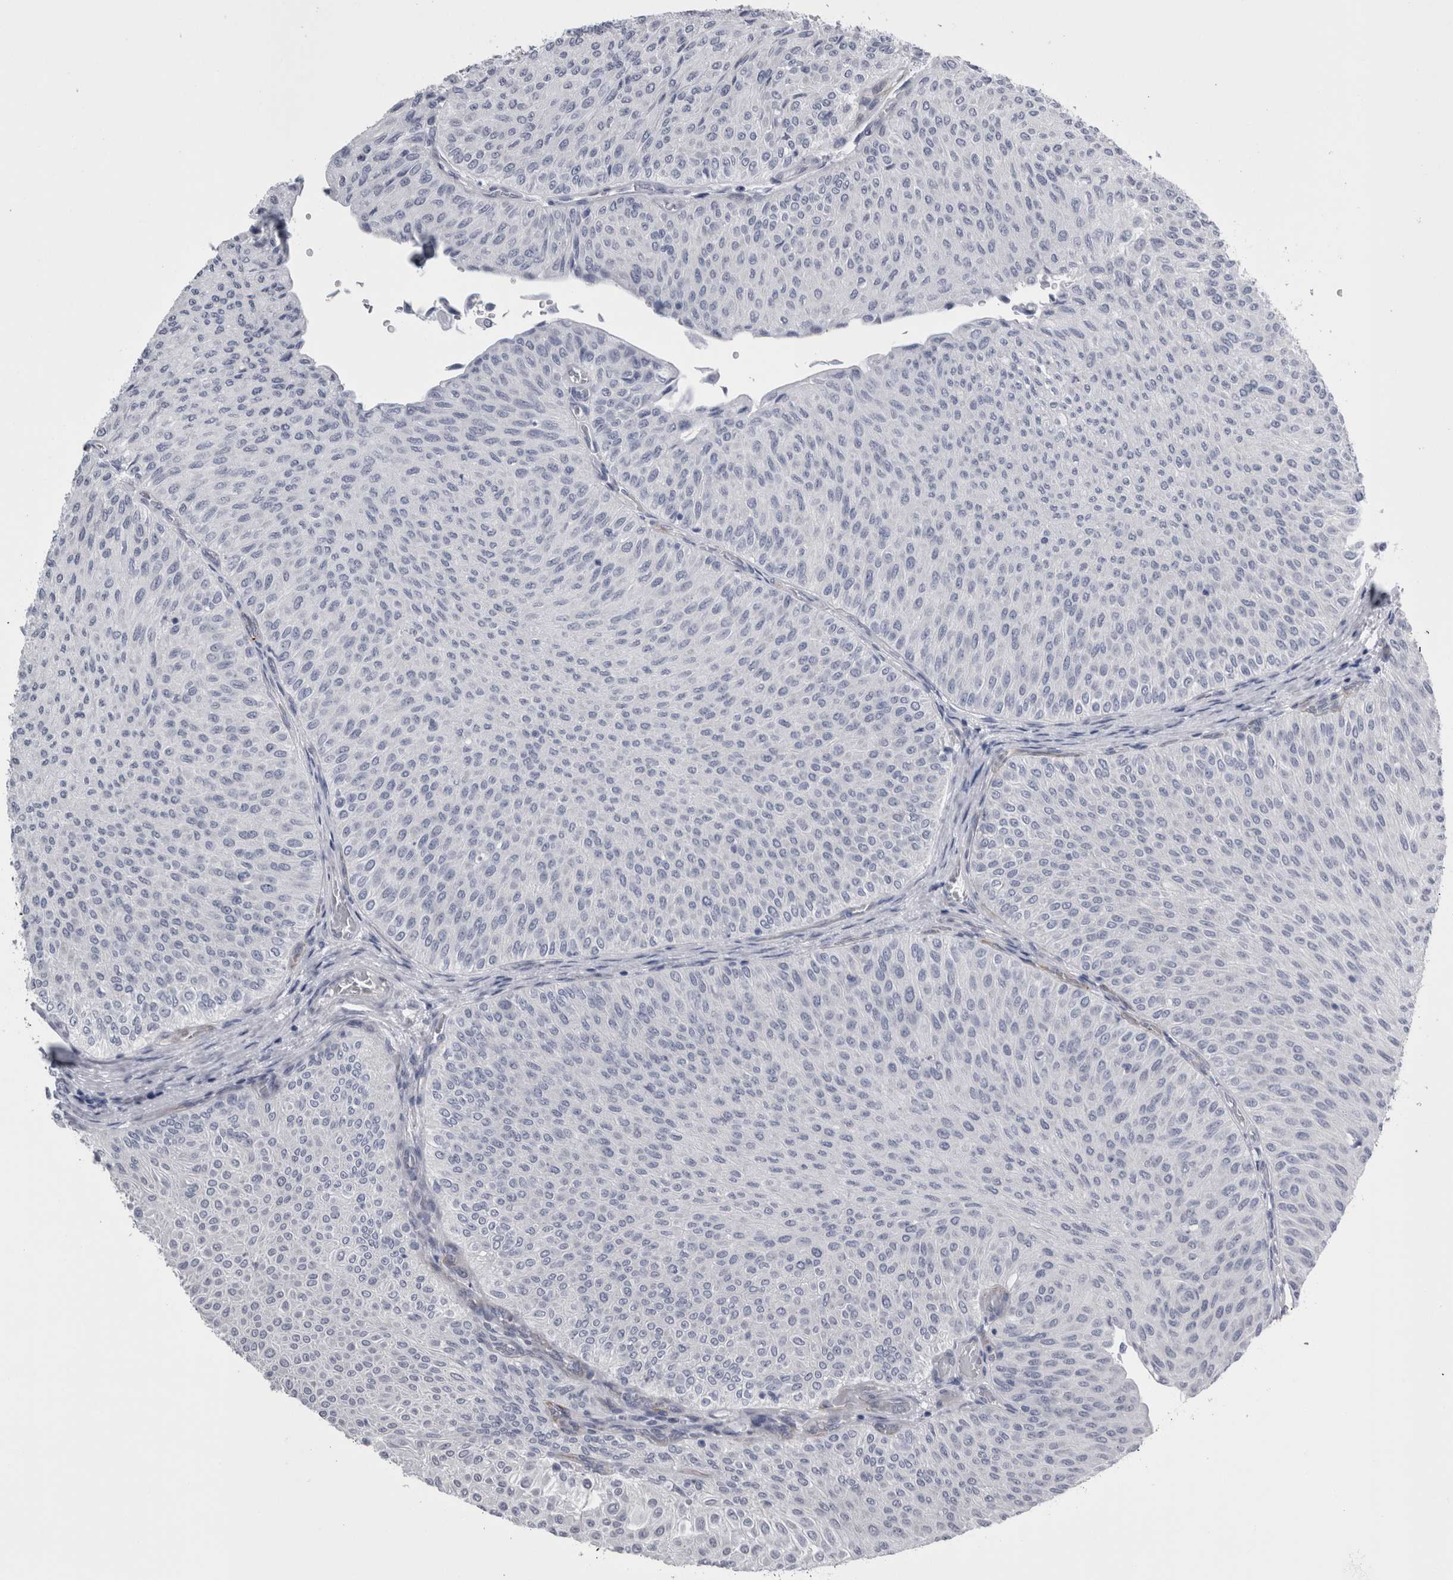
{"staining": {"intensity": "negative", "quantity": "none", "location": "none"}, "tissue": "urothelial cancer", "cell_type": "Tumor cells", "image_type": "cancer", "snomed": [{"axis": "morphology", "description": "Urothelial carcinoma, Low grade"}, {"axis": "topography", "description": "Urinary bladder"}], "caption": "A histopathology image of urothelial carcinoma (low-grade) stained for a protein exhibits no brown staining in tumor cells.", "gene": "VWDE", "patient": {"sex": "male", "age": 78}}